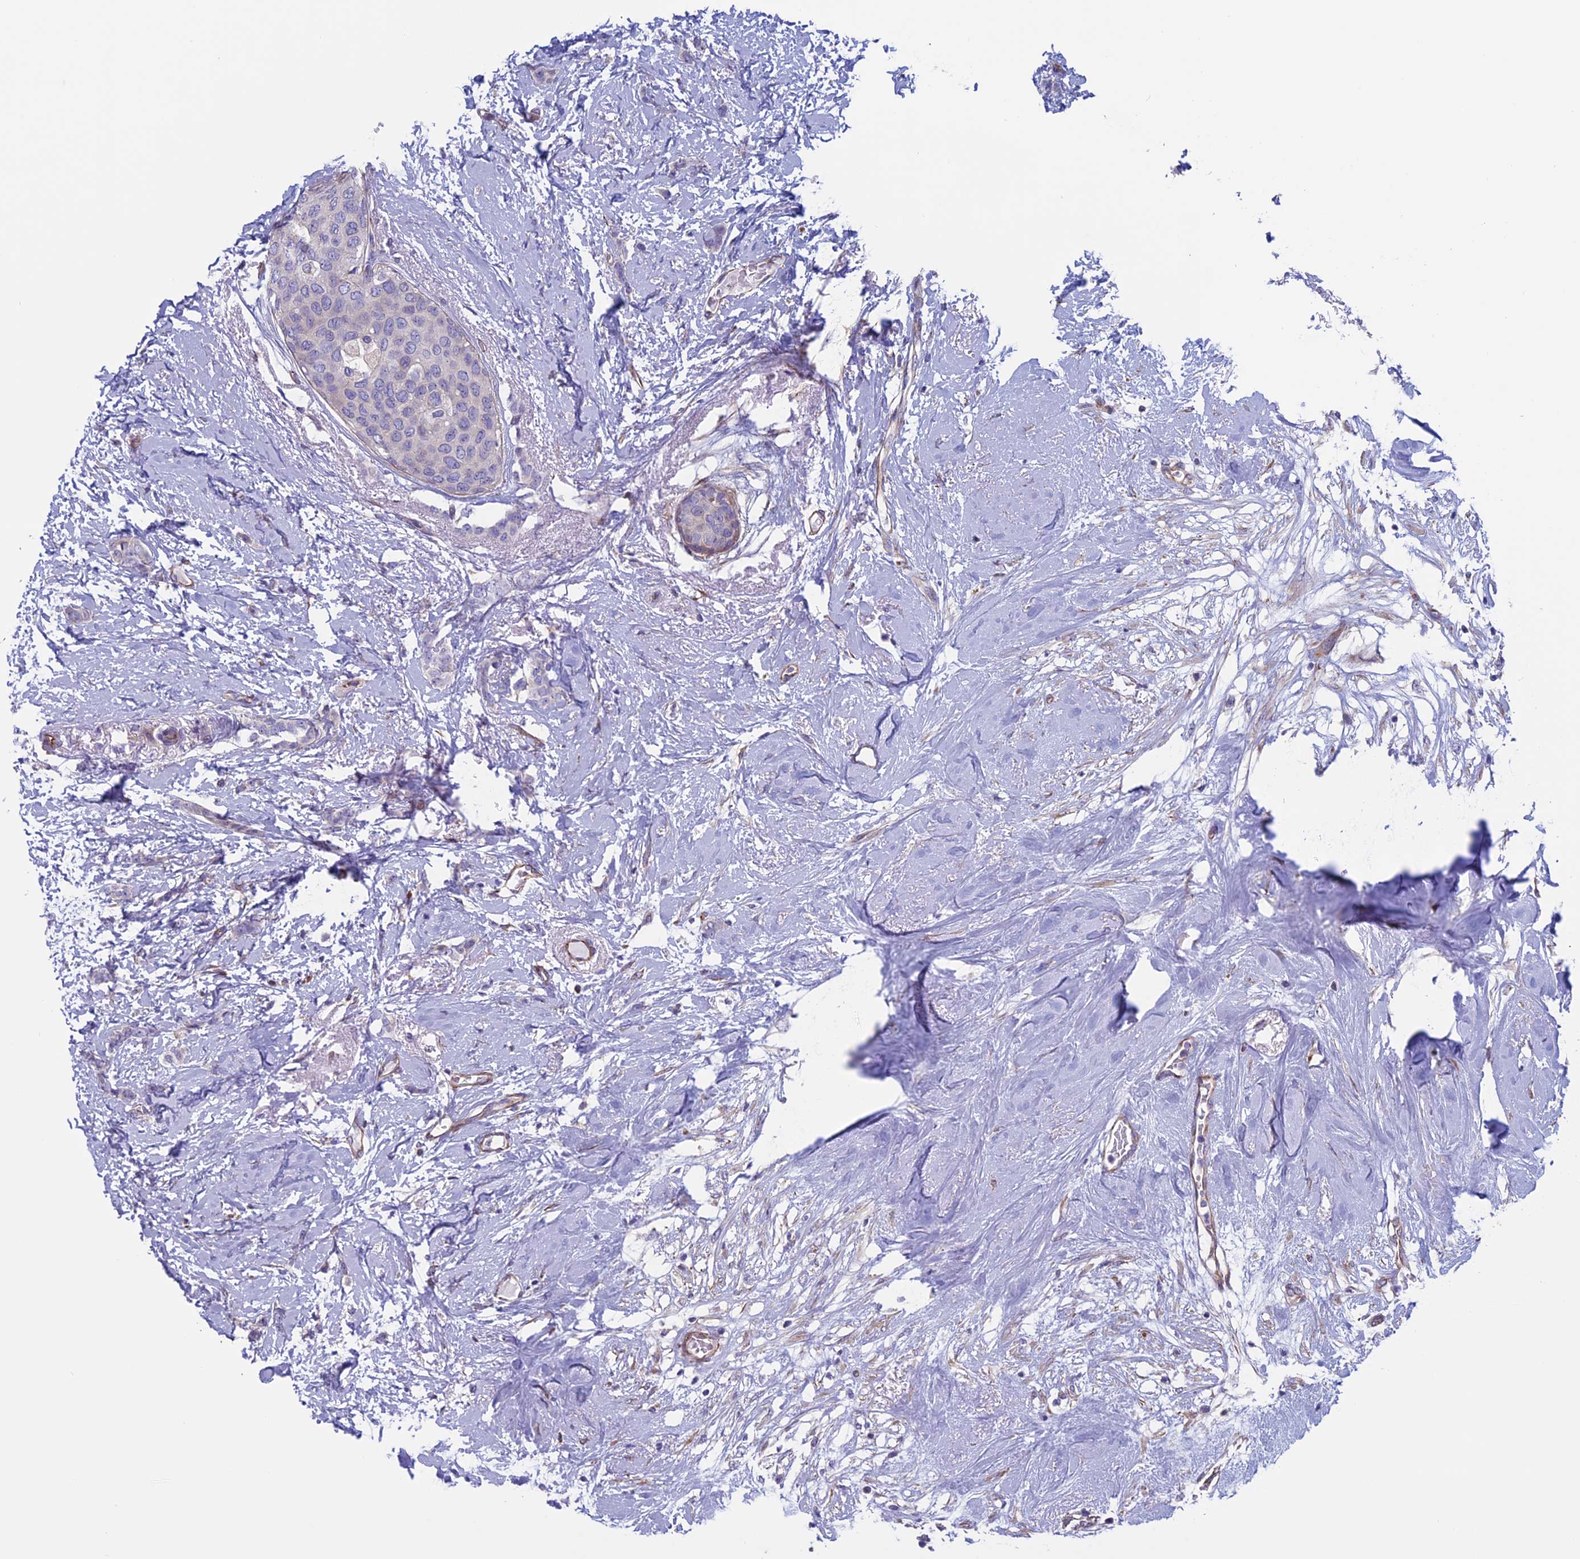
{"staining": {"intensity": "negative", "quantity": "none", "location": "none"}, "tissue": "breast cancer", "cell_type": "Tumor cells", "image_type": "cancer", "snomed": [{"axis": "morphology", "description": "Duct carcinoma"}, {"axis": "topography", "description": "Breast"}], "caption": "Immunohistochemistry (IHC) micrograph of neoplastic tissue: human breast intraductal carcinoma stained with DAB (3,3'-diaminobenzidine) displays no significant protein positivity in tumor cells. The staining was performed using DAB (3,3'-diaminobenzidine) to visualize the protein expression in brown, while the nuclei were stained in blue with hematoxylin (Magnification: 20x).", "gene": "BCL2L10", "patient": {"sex": "female", "age": 72}}